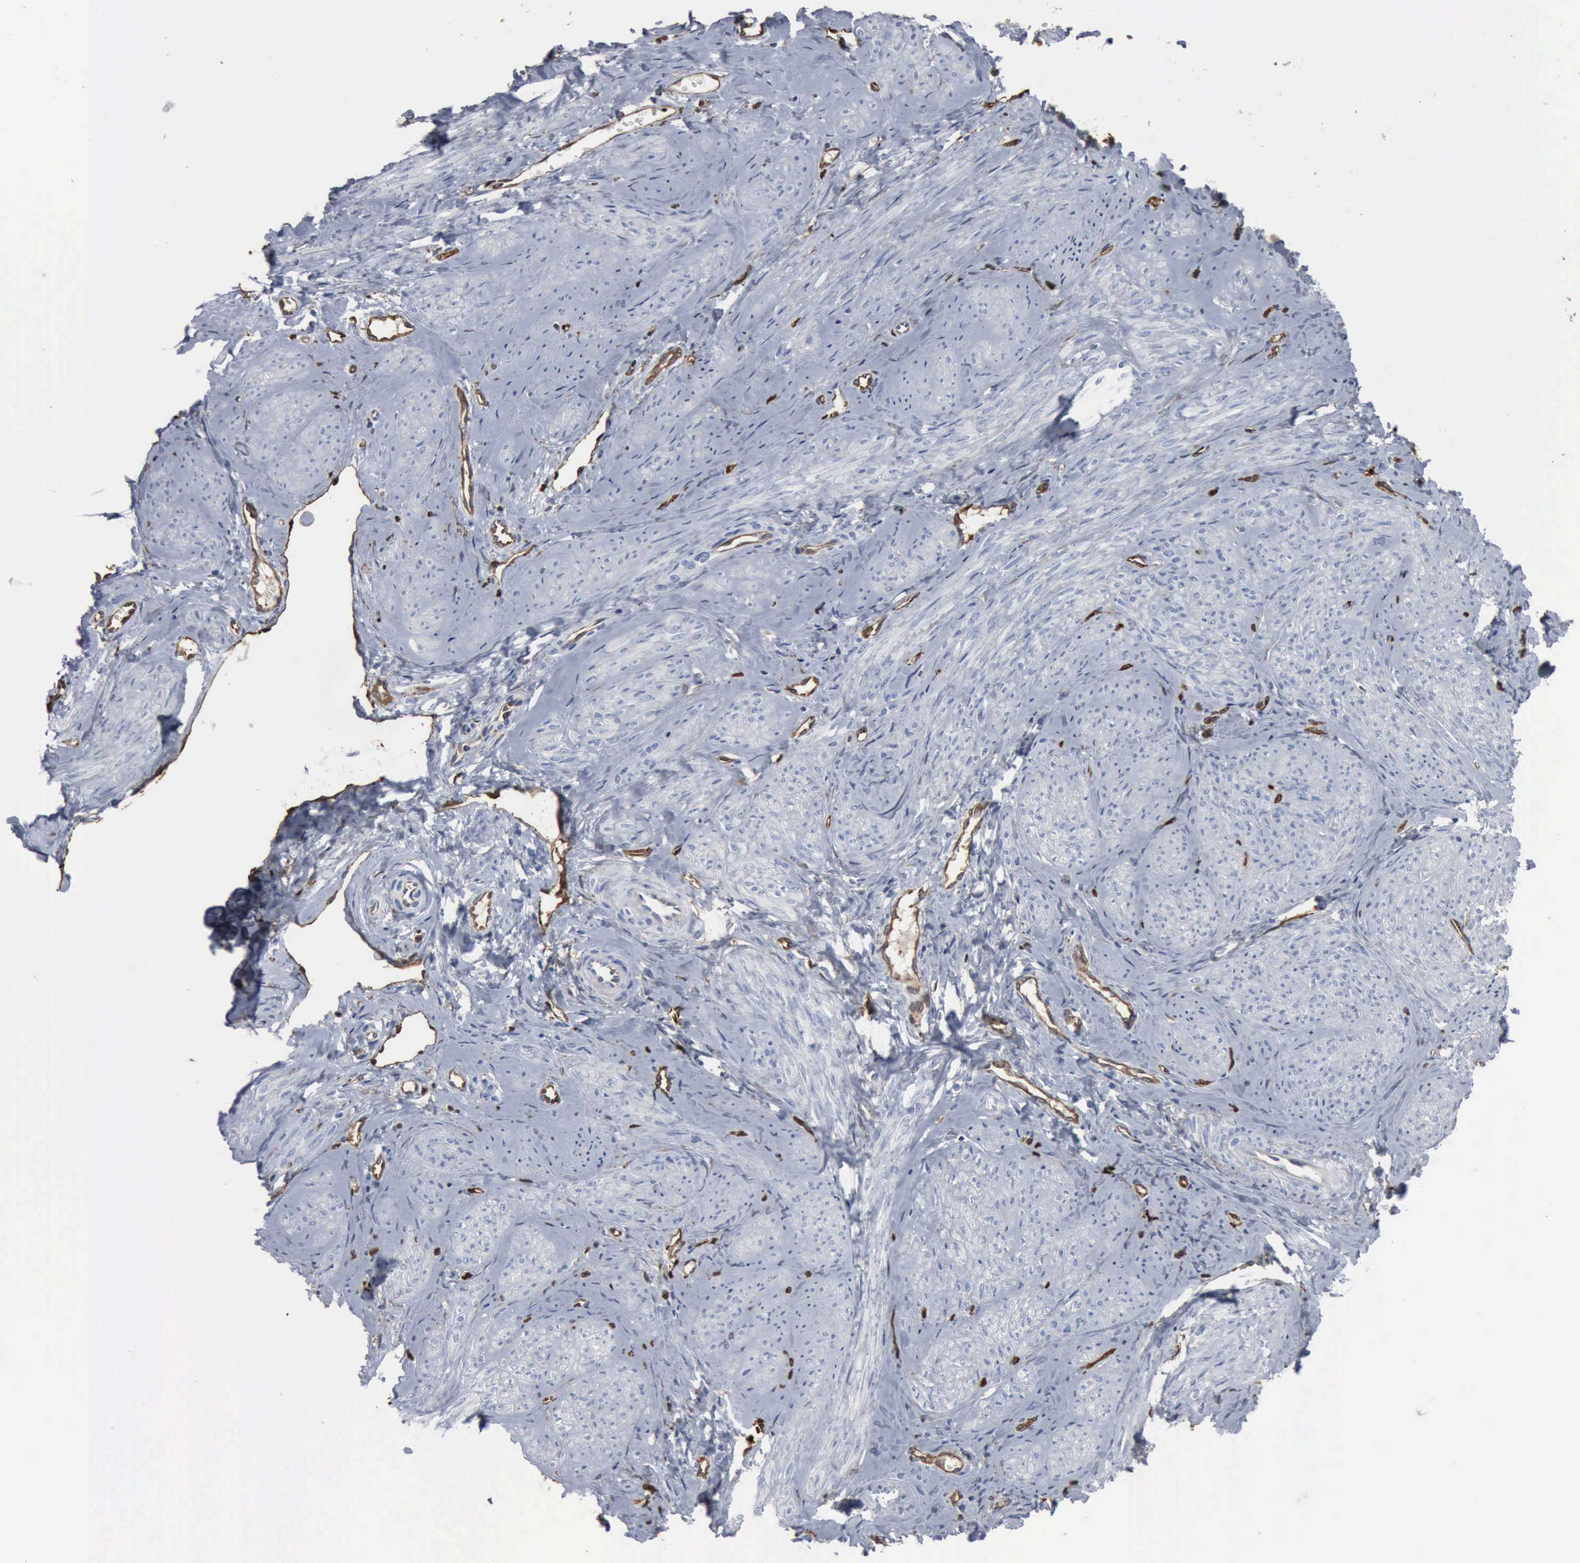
{"staining": {"intensity": "negative", "quantity": "none", "location": "none"}, "tissue": "smooth muscle", "cell_type": "Smooth muscle cells", "image_type": "normal", "snomed": [{"axis": "morphology", "description": "Normal tissue, NOS"}, {"axis": "topography", "description": "Uterus"}], "caption": "DAB immunohistochemical staining of benign human smooth muscle displays no significant positivity in smooth muscle cells.", "gene": "FSCN1", "patient": {"sex": "female", "age": 45}}